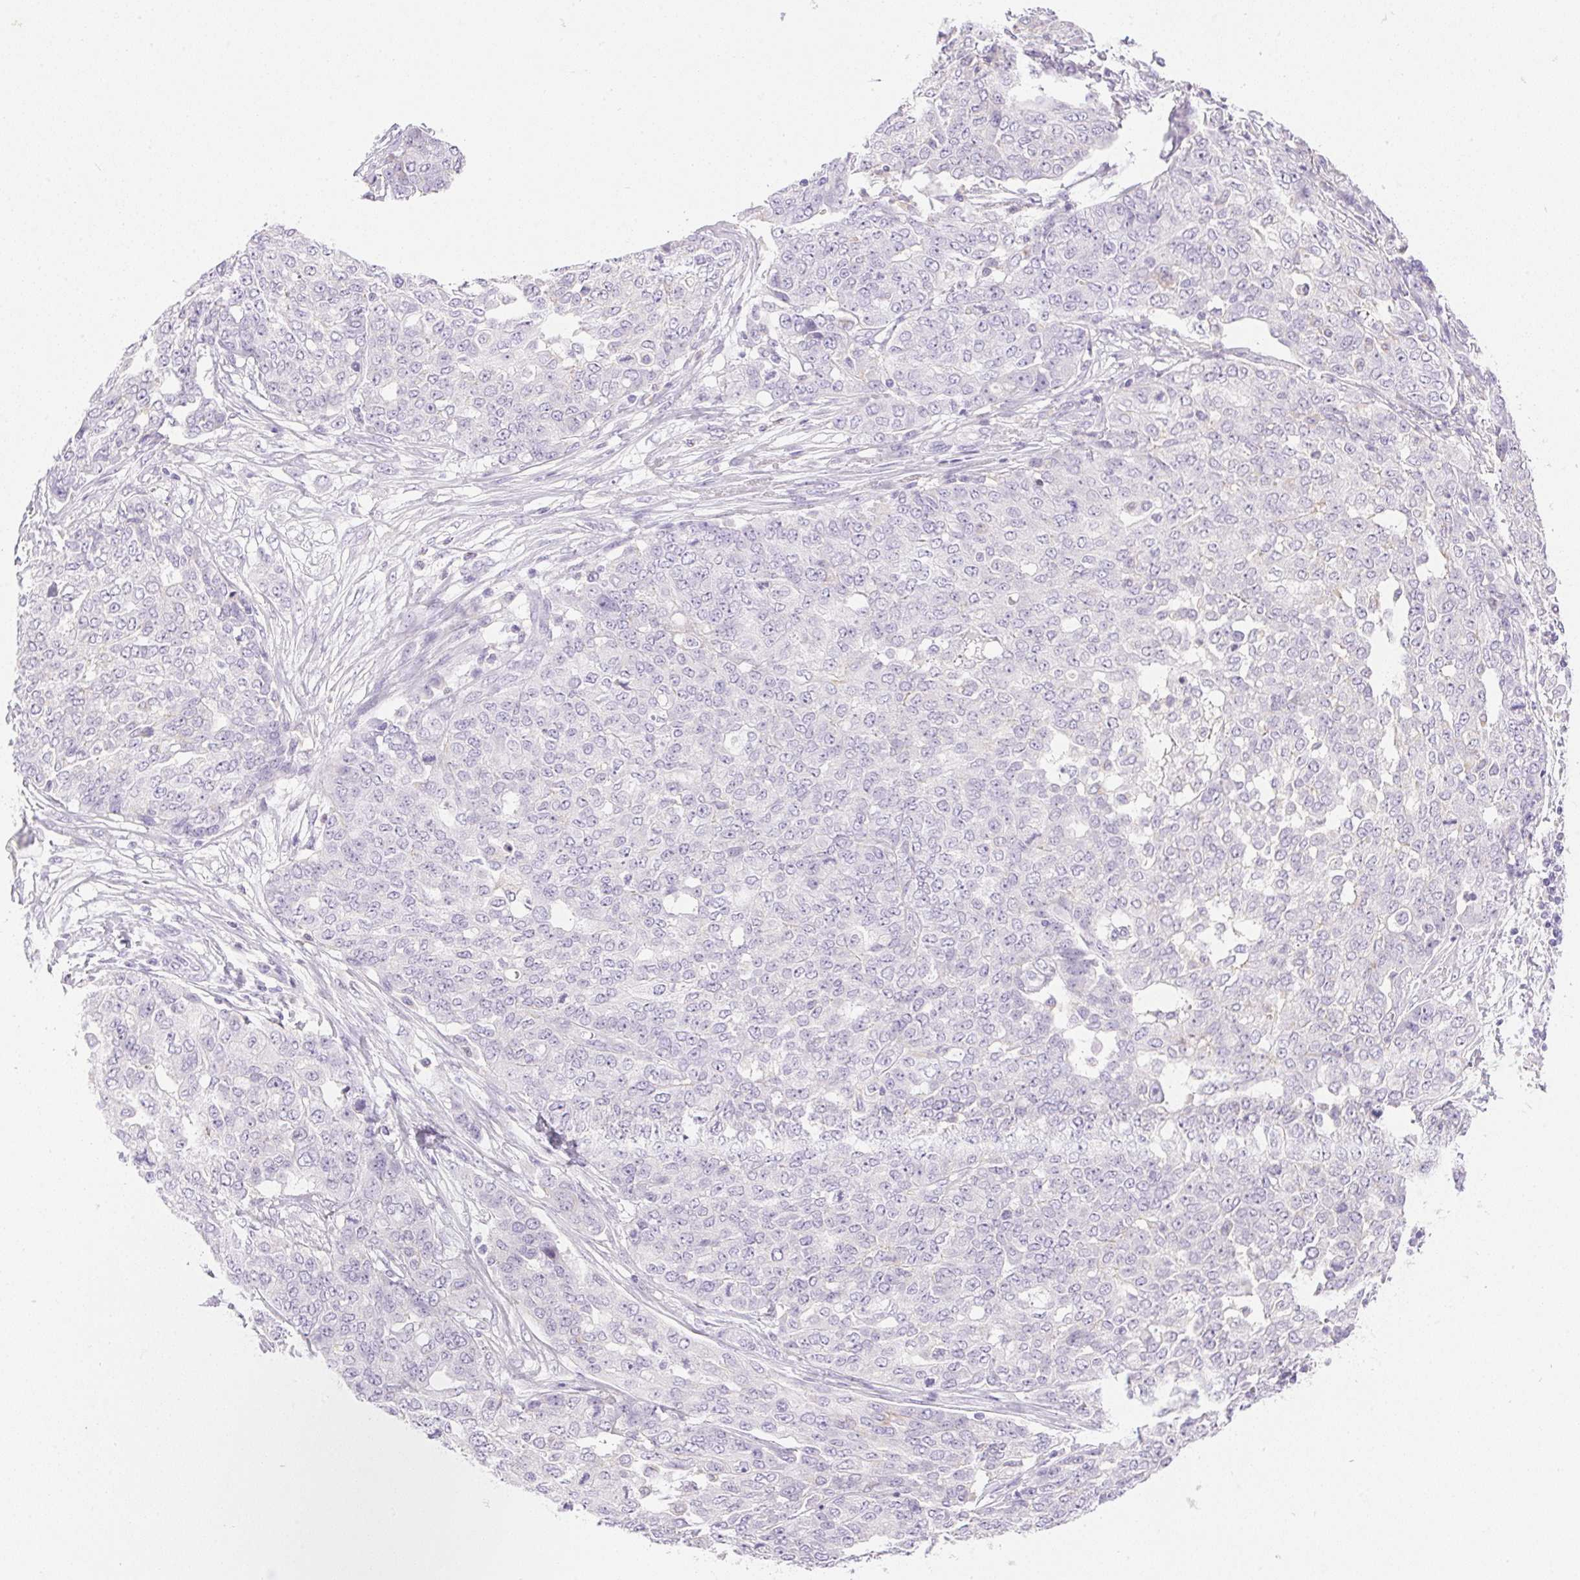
{"staining": {"intensity": "negative", "quantity": "none", "location": "none"}, "tissue": "ovarian cancer", "cell_type": "Tumor cells", "image_type": "cancer", "snomed": [{"axis": "morphology", "description": "Cystadenocarcinoma, serous, NOS"}, {"axis": "topography", "description": "Soft tissue"}, {"axis": "topography", "description": "Ovary"}], "caption": "Serous cystadenocarcinoma (ovarian) was stained to show a protein in brown. There is no significant positivity in tumor cells.", "gene": "ATP6V1G3", "patient": {"sex": "female", "age": 57}}